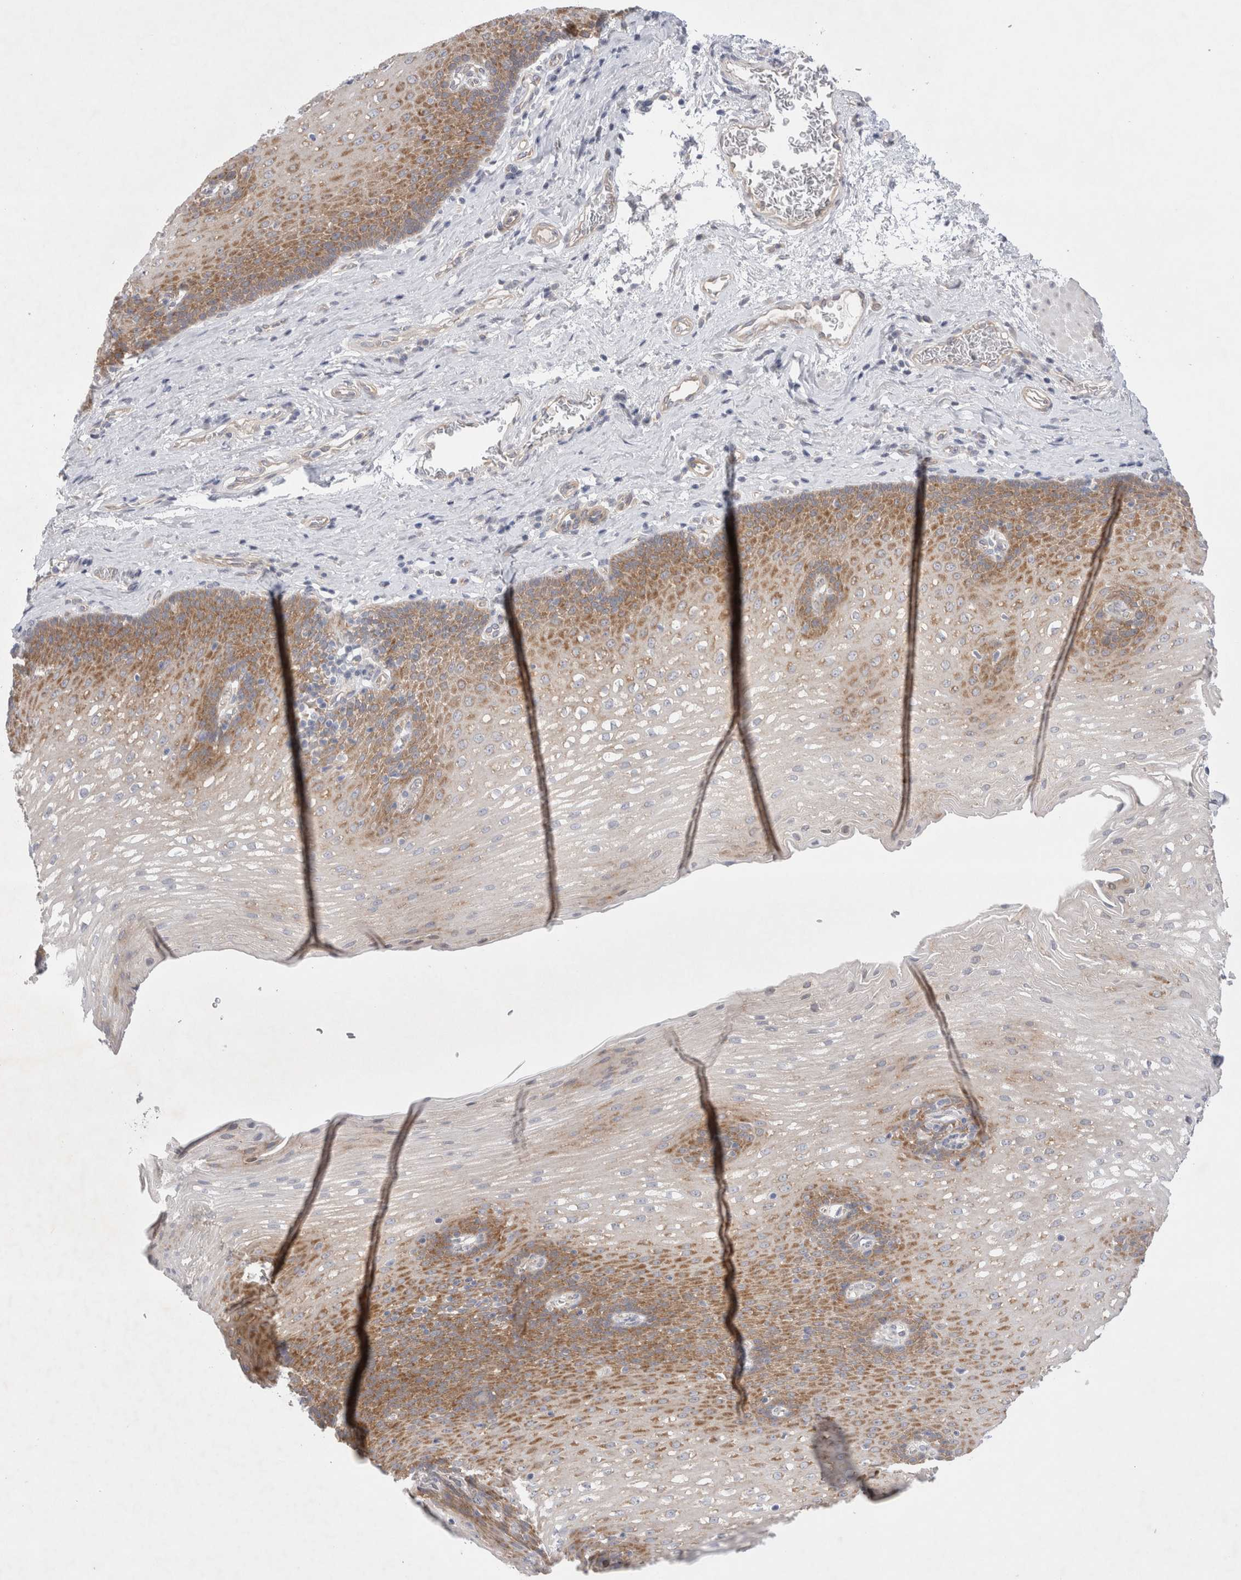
{"staining": {"intensity": "moderate", "quantity": "25%-75%", "location": "cytoplasmic/membranous"}, "tissue": "esophagus", "cell_type": "Squamous epithelial cells", "image_type": "normal", "snomed": [{"axis": "morphology", "description": "Normal tissue, NOS"}, {"axis": "topography", "description": "Esophagus"}], "caption": "Squamous epithelial cells demonstrate medium levels of moderate cytoplasmic/membranous positivity in approximately 25%-75% of cells in unremarkable esophagus.", "gene": "WIPF2", "patient": {"sex": "male", "age": 48}}